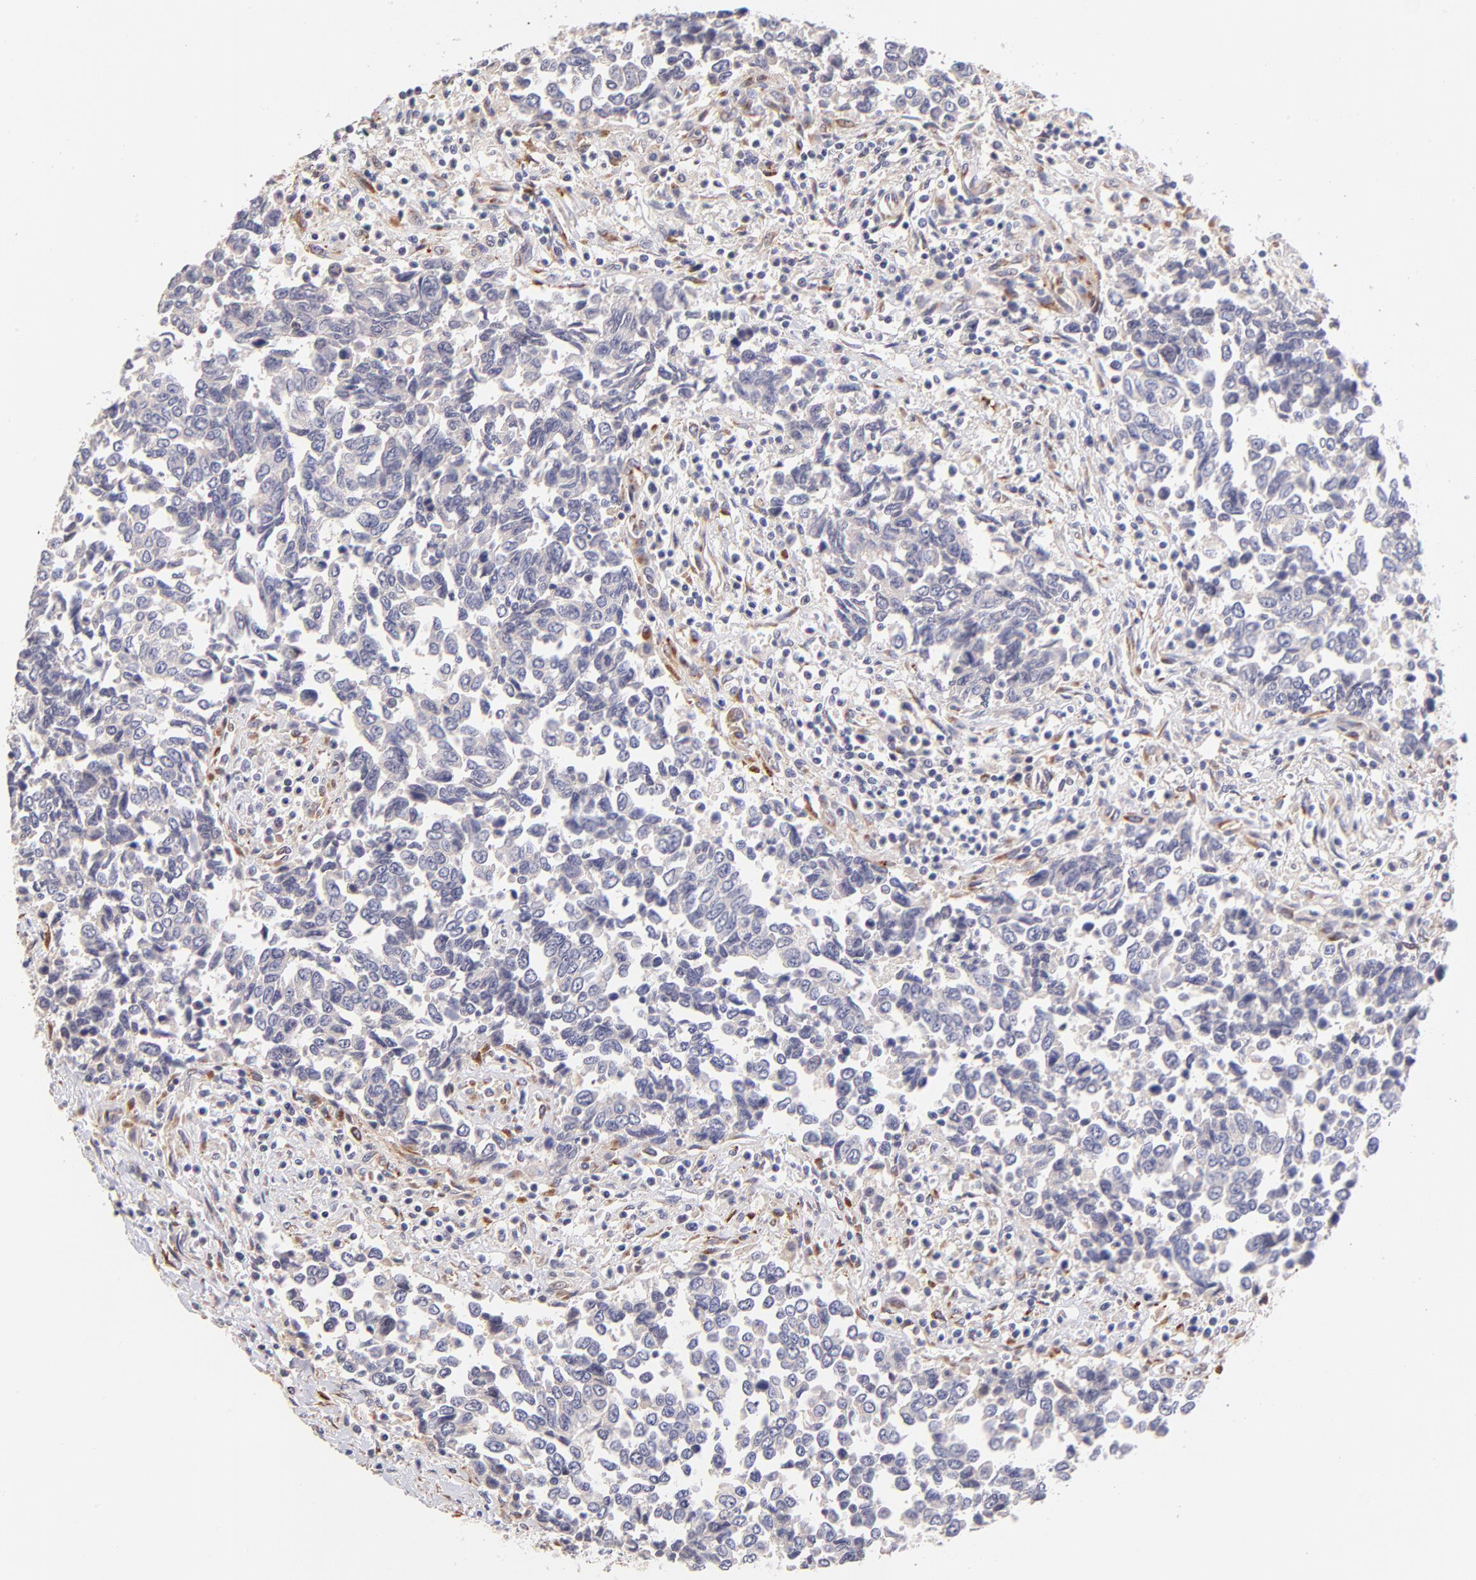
{"staining": {"intensity": "negative", "quantity": "none", "location": "none"}, "tissue": "urothelial cancer", "cell_type": "Tumor cells", "image_type": "cancer", "snomed": [{"axis": "morphology", "description": "Urothelial carcinoma, High grade"}, {"axis": "topography", "description": "Urinary bladder"}], "caption": "DAB immunohistochemical staining of high-grade urothelial carcinoma displays no significant expression in tumor cells. Nuclei are stained in blue.", "gene": "SPARC", "patient": {"sex": "male", "age": 86}}